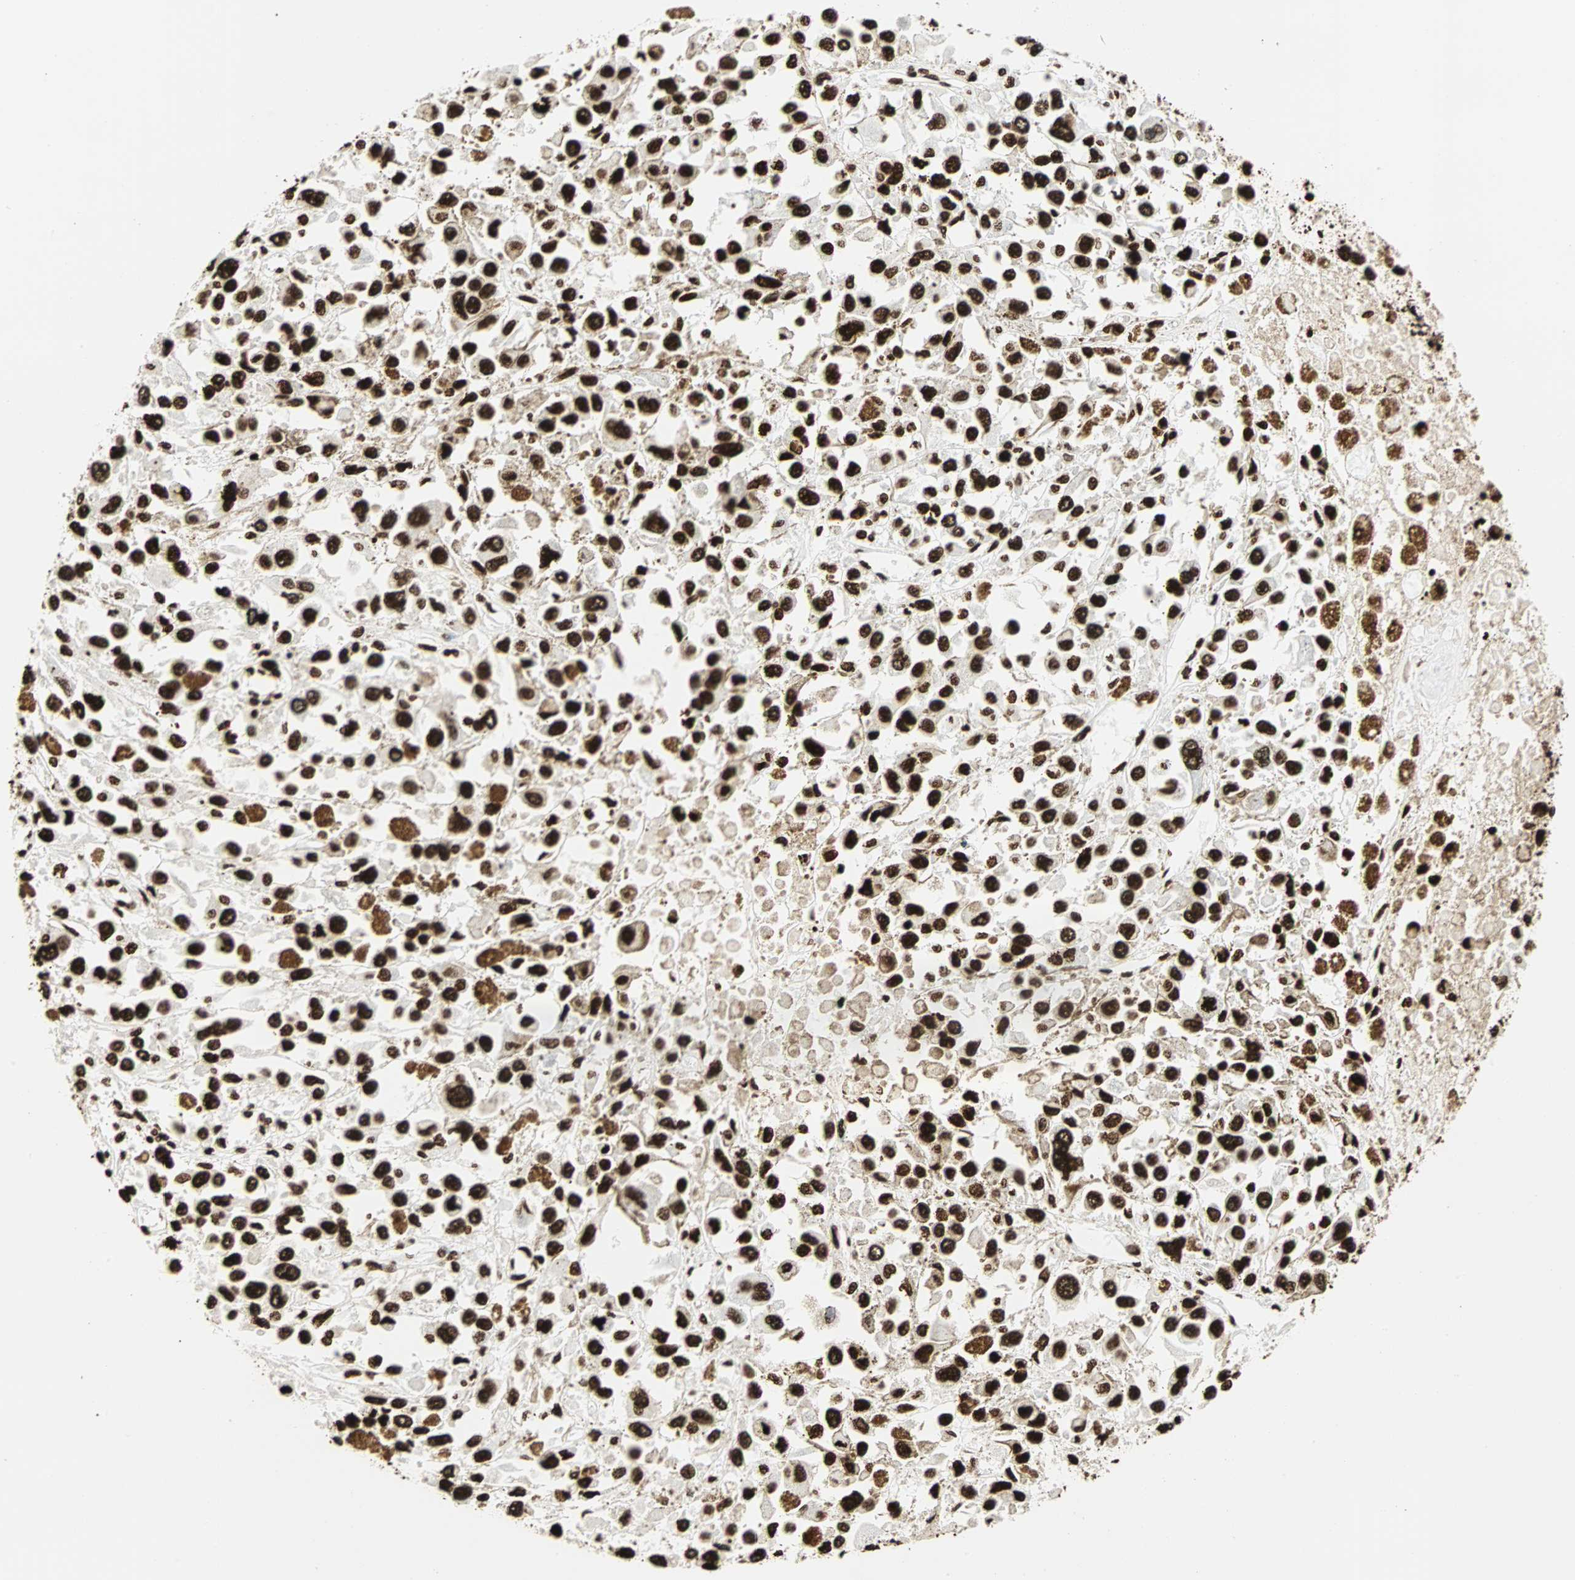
{"staining": {"intensity": "strong", "quantity": ">75%", "location": "nuclear"}, "tissue": "melanoma", "cell_type": "Tumor cells", "image_type": "cancer", "snomed": [{"axis": "morphology", "description": "Malignant melanoma, Metastatic site"}, {"axis": "topography", "description": "Lymph node"}], "caption": "IHC of melanoma reveals high levels of strong nuclear positivity in approximately >75% of tumor cells.", "gene": "GLI2", "patient": {"sex": "male", "age": 59}}